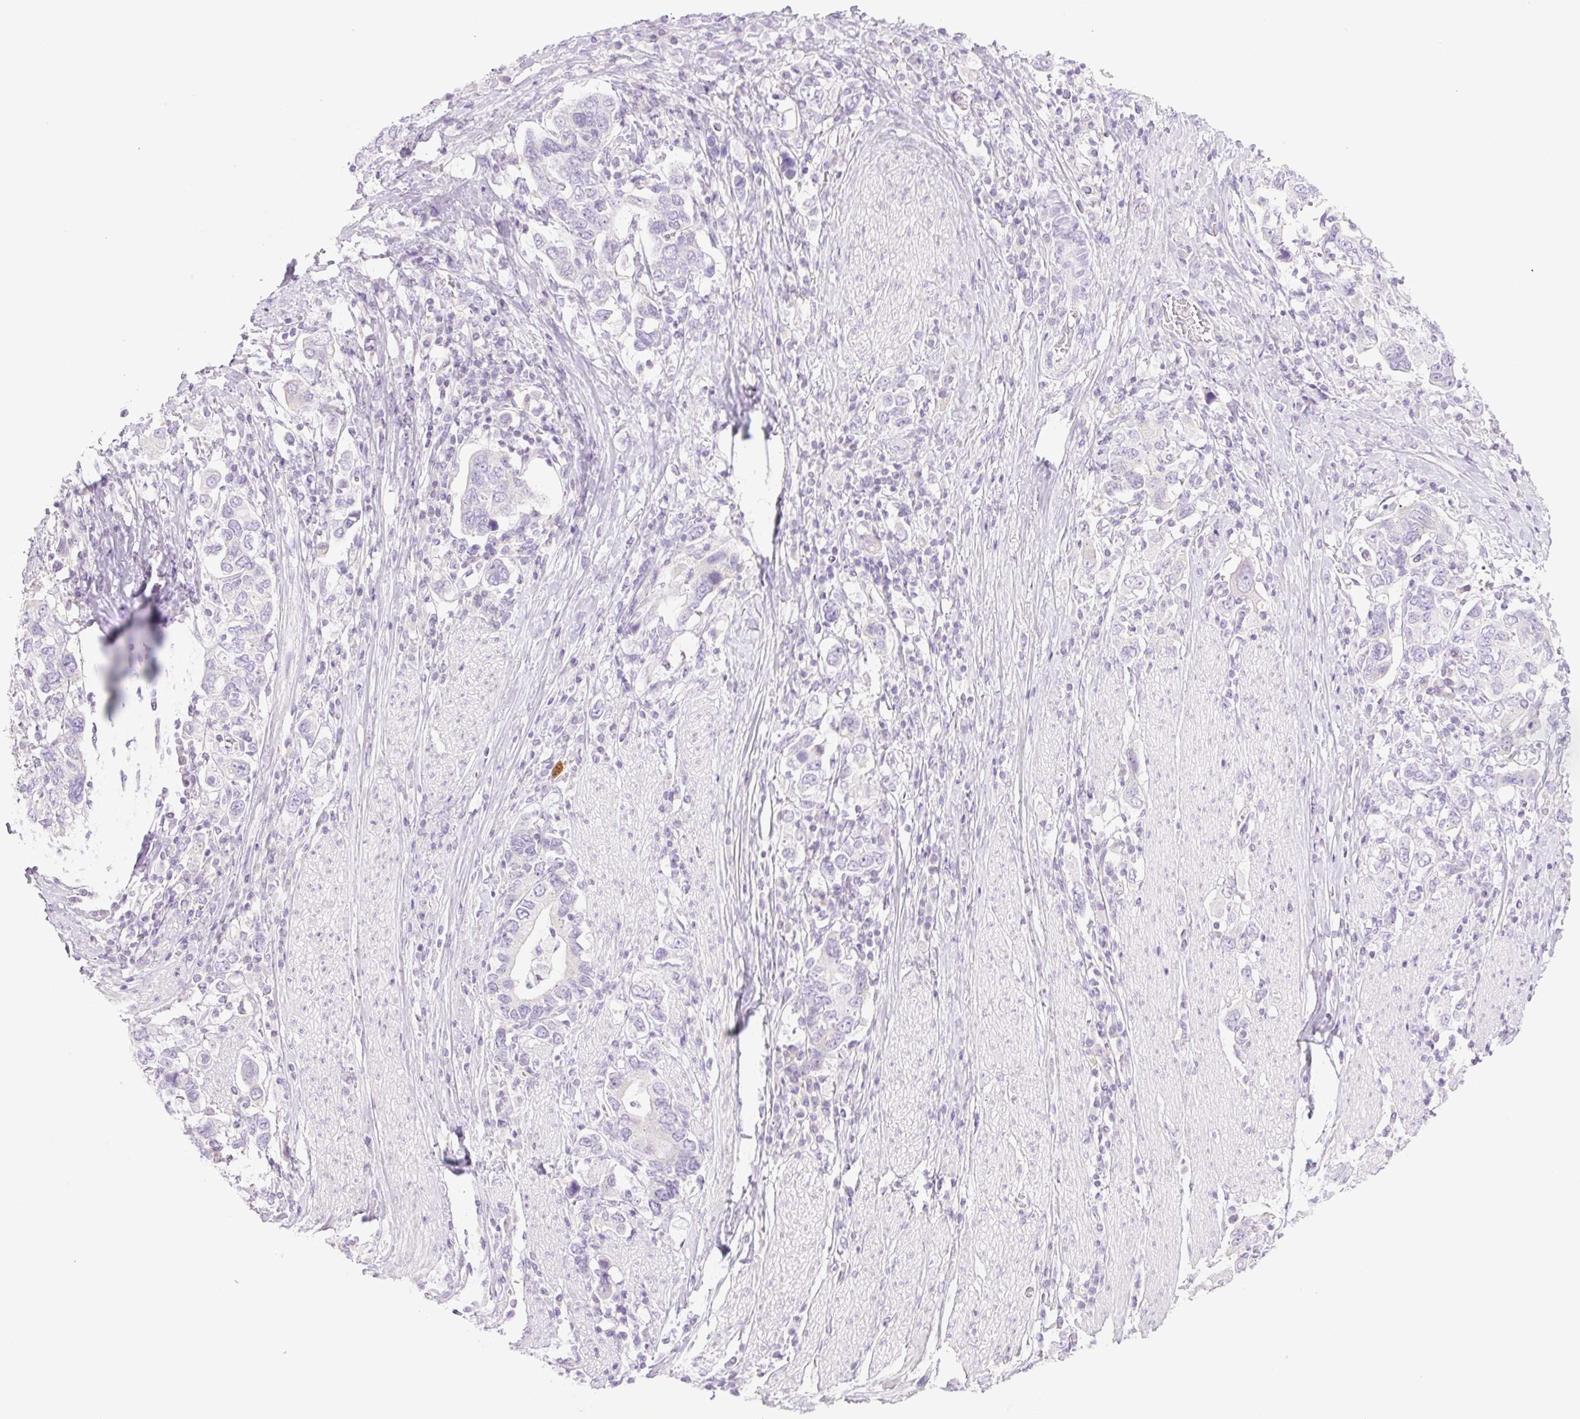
{"staining": {"intensity": "negative", "quantity": "none", "location": "none"}, "tissue": "stomach cancer", "cell_type": "Tumor cells", "image_type": "cancer", "snomed": [{"axis": "morphology", "description": "Adenocarcinoma, NOS"}, {"axis": "topography", "description": "Stomach, upper"}, {"axis": "topography", "description": "Stomach"}], "caption": "Stomach adenocarcinoma was stained to show a protein in brown. There is no significant positivity in tumor cells.", "gene": "TBX15", "patient": {"sex": "male", "age": 62}}